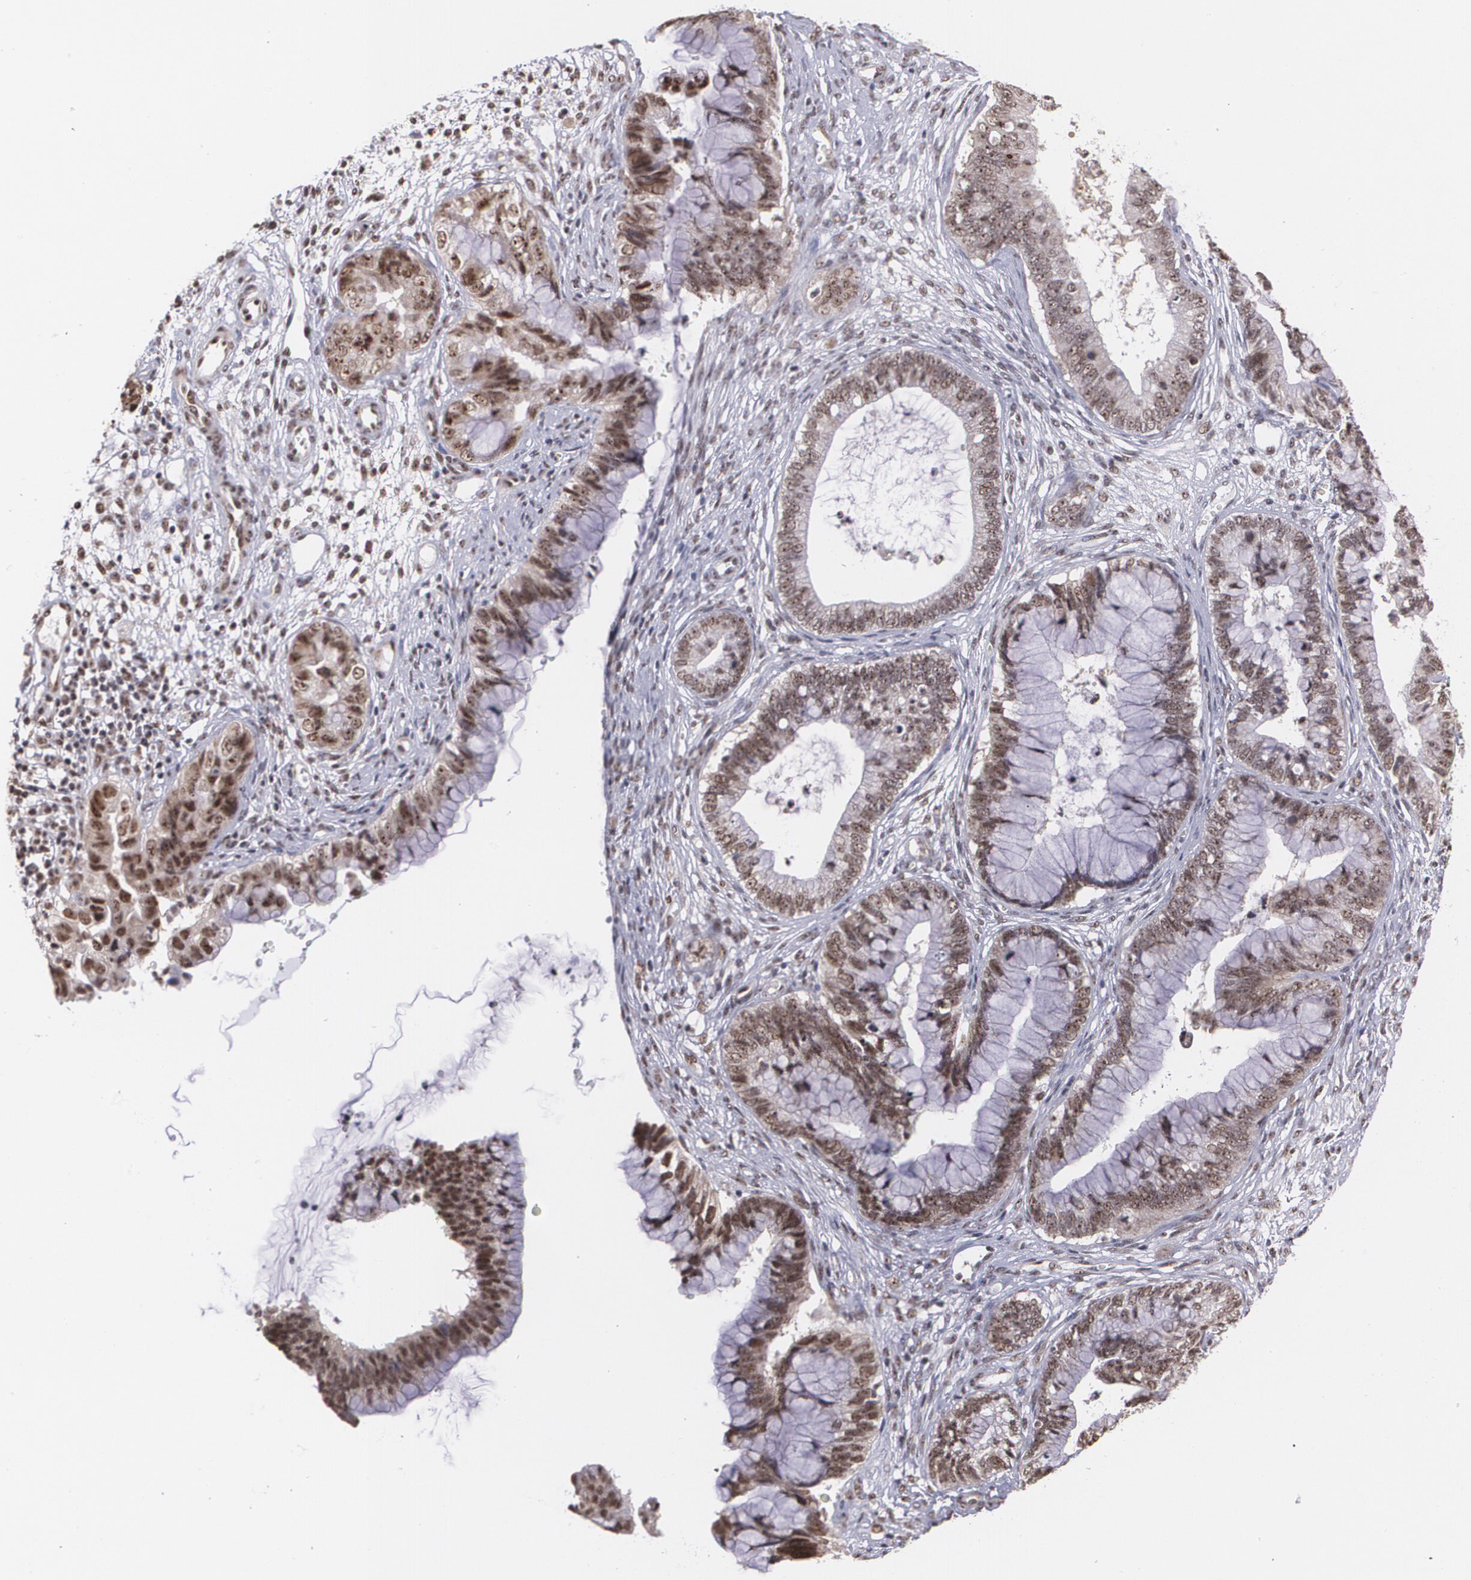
{"staining": {"intensity": "strong", "quantity": ">75%", "location": "cytoplasmic/membranous,nuclear"}, "tissue": "cervical cancer", "cell_type": "Tumor cells", "image_type": "cancer", "snomed": [{"axis": "morphology", "description": "Adenocarcinoma, NOS"}, {"axis": "topography", "description": "Cervix"}], "caption": "Cervical adenocarcinoma tissue displays strong cytoplasmic/membranous and nuclear positivity in approximately >75% of tumor cells The staining is performed using DAB brown chromogen to label protein expression. The nuclei are counter-stained blue using hematoxylin.", "gene": "C6orf15", "patient": {"sex": "female", "age": 44}}